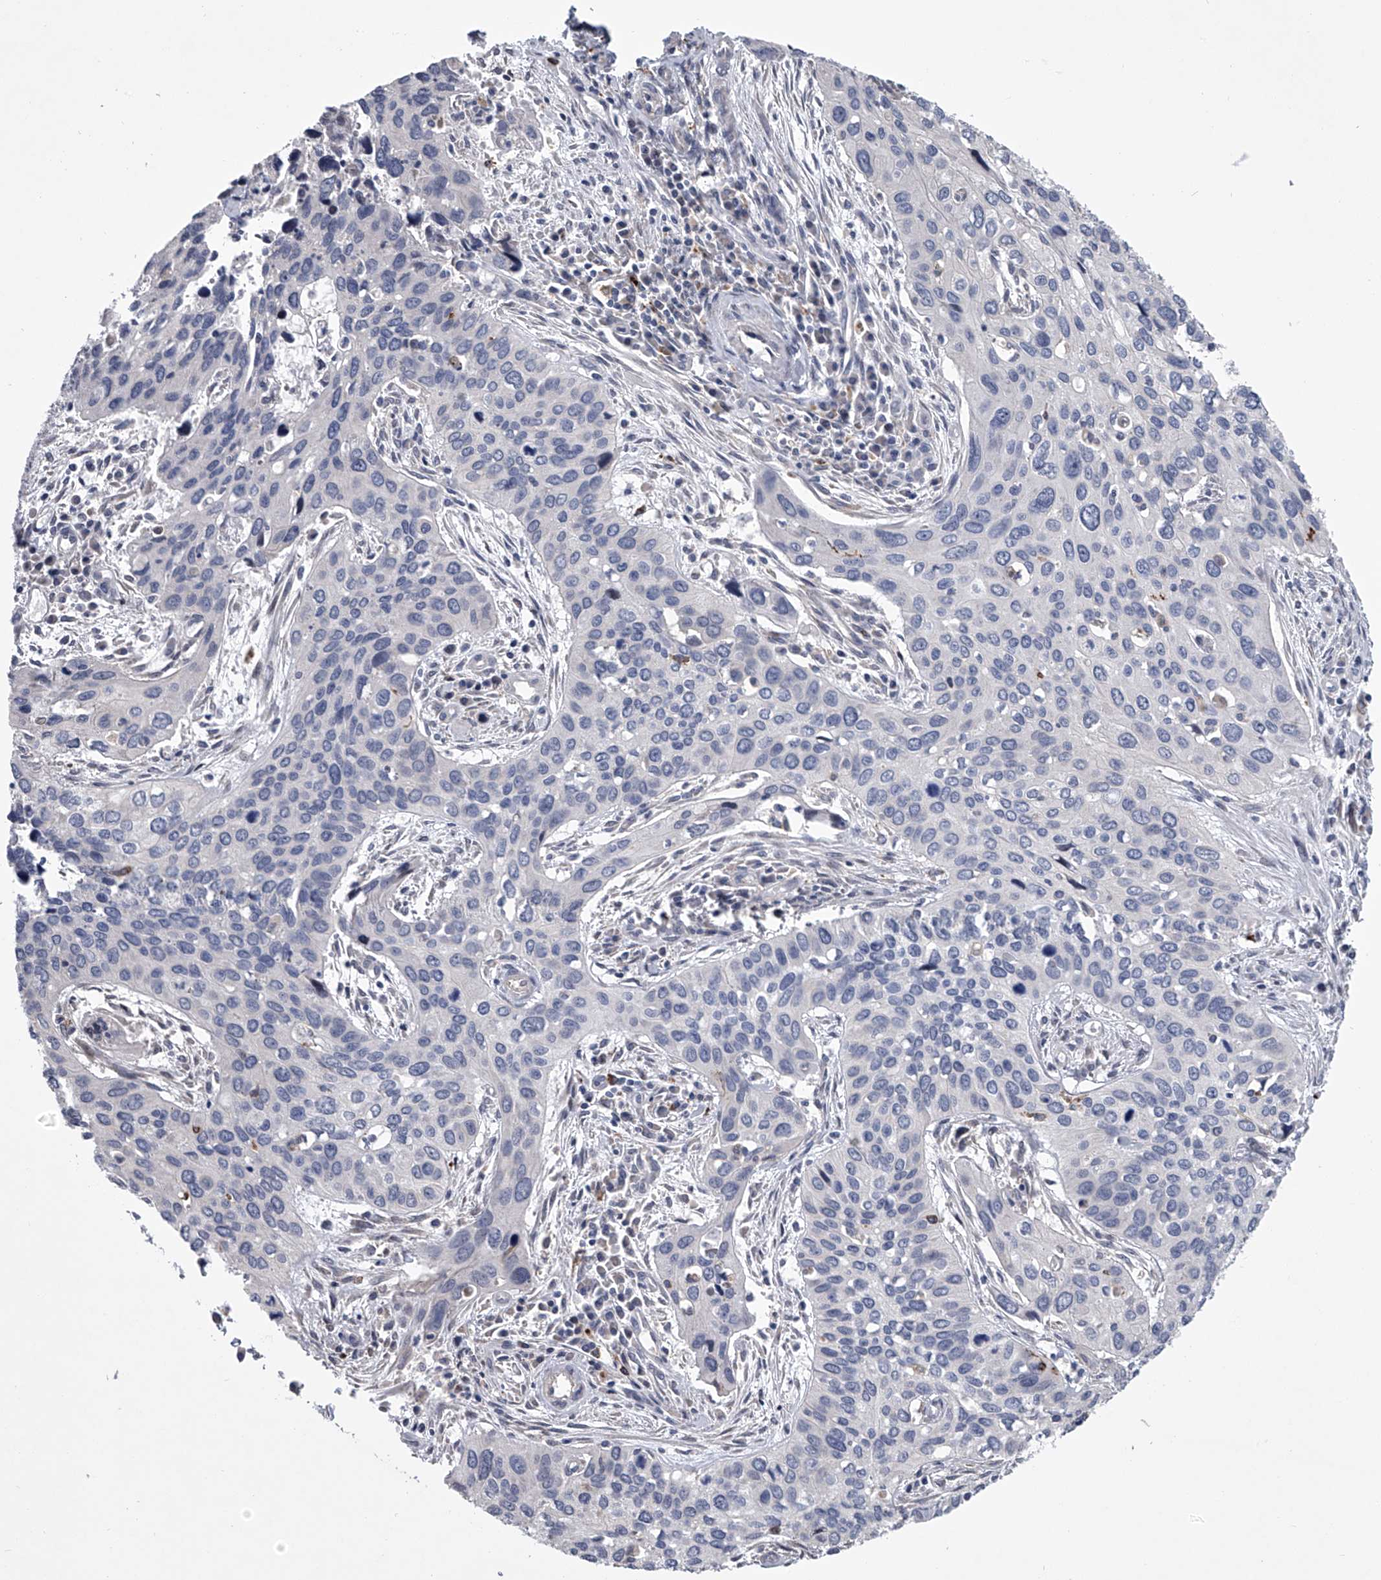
{"staining": {"intensity": "negative", "quantity": "none", "location": "none"}, "tissue": "cervical cancer", "cell_type": "Tumor cells", "image_type": "cancer", "snomed": [{"axis": "morphology", "description": "Squamous cell carcinoma, NOS"}, {"axis": "topography", "description": "Cervix"}], "caption": "Tumor cells are negative for protein expression in human cervical cancer.", "gene": "TRIM8", "patient": {"sex": "female", "age": 55}}